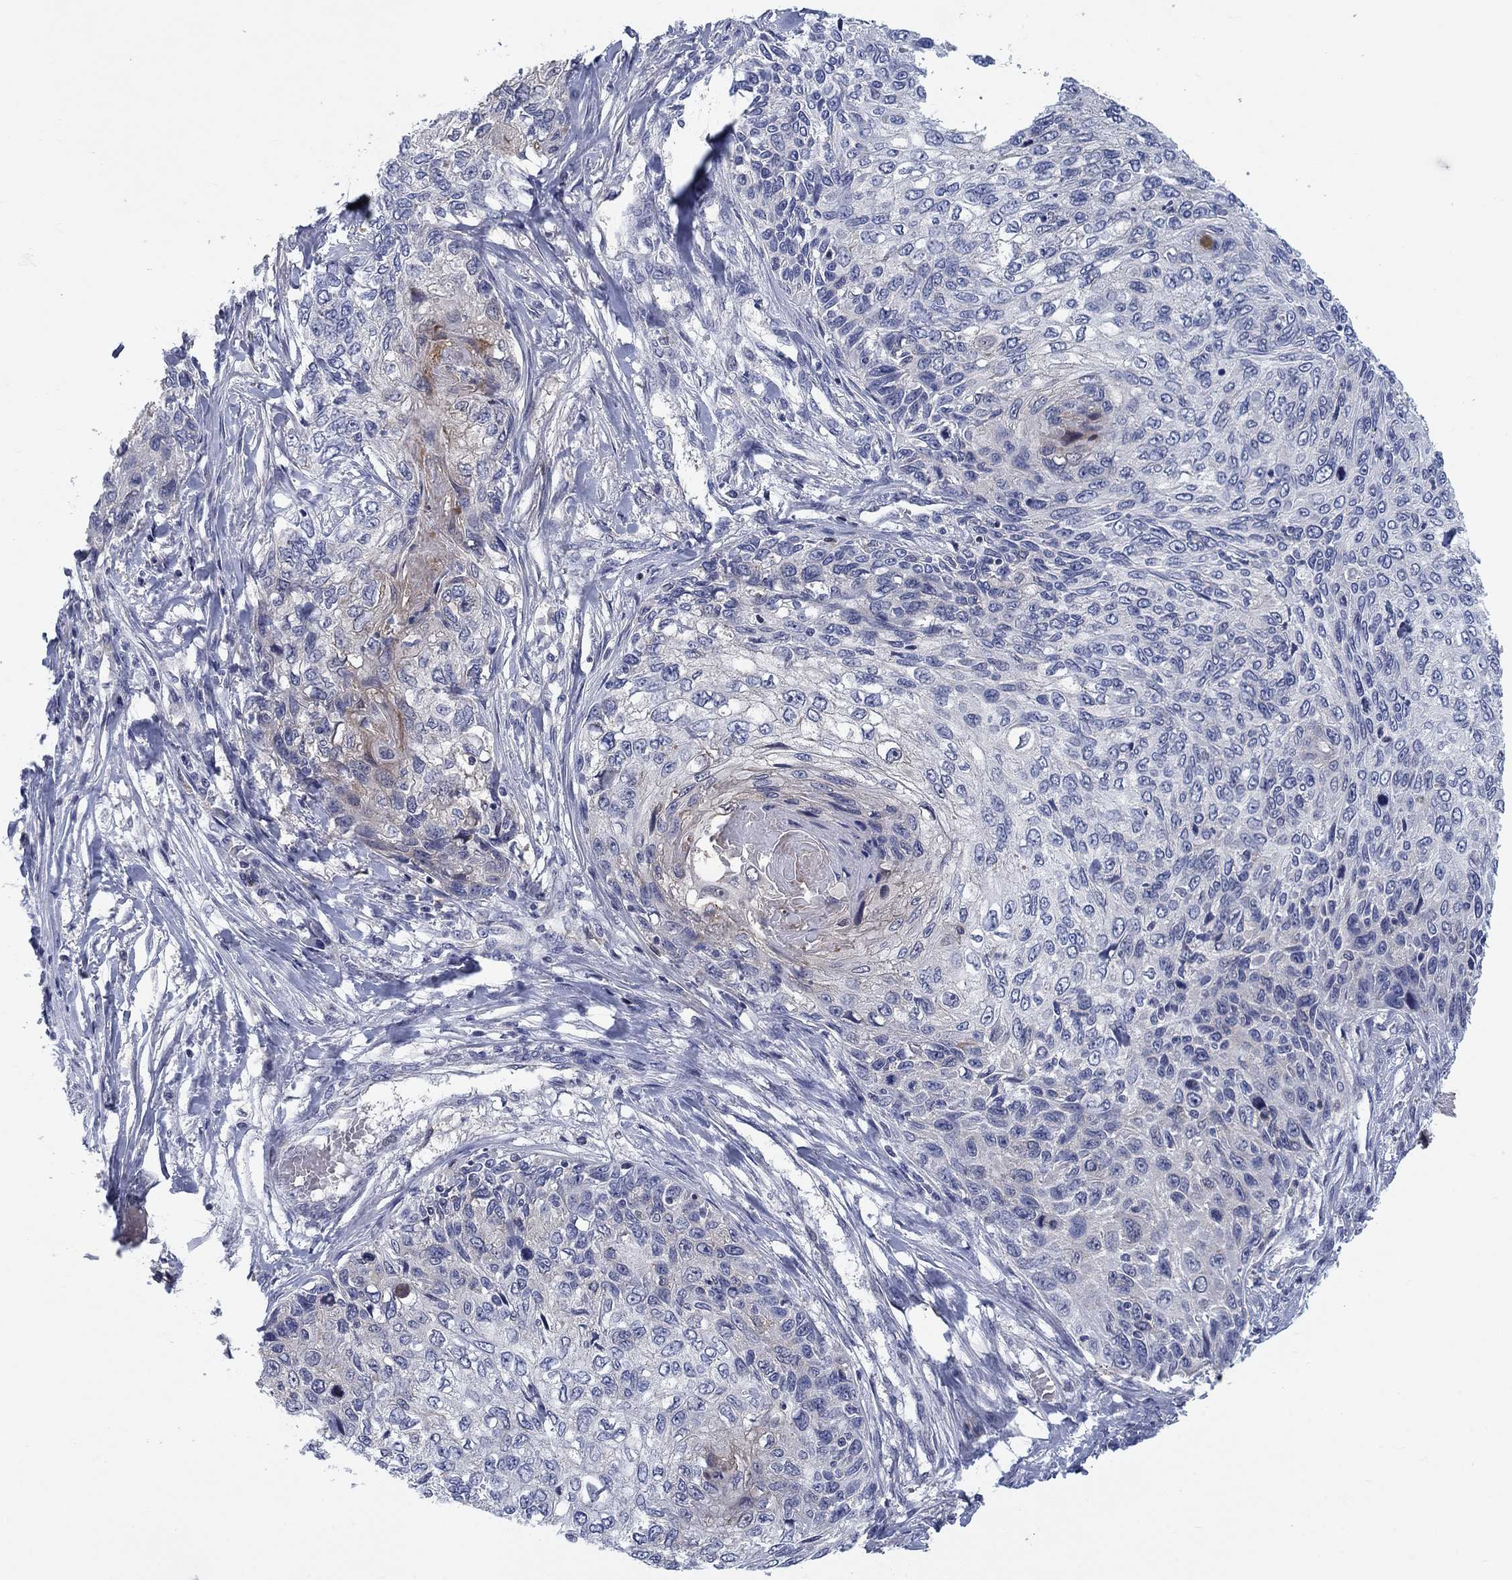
{"staining": {"intensity": "negative", "quantity": "none", "location": "none"}, "tissue": "skin cancer", "cell_type": "Tumor cells", "image_type": "cancer", "snomed": [{"axis": "morphology", "description": "Squamous cell carcinoma, NOS"}, {"axis": "topography", "description": "Skin"}], "caption": "The immunohistochemistry (IHC) photomicrograph has no significant staining in tumor cells of squamous cell carcinoma (skin) tissue.", "gene": "KIF15", "patient": {"sex": "male", "age": 92}}